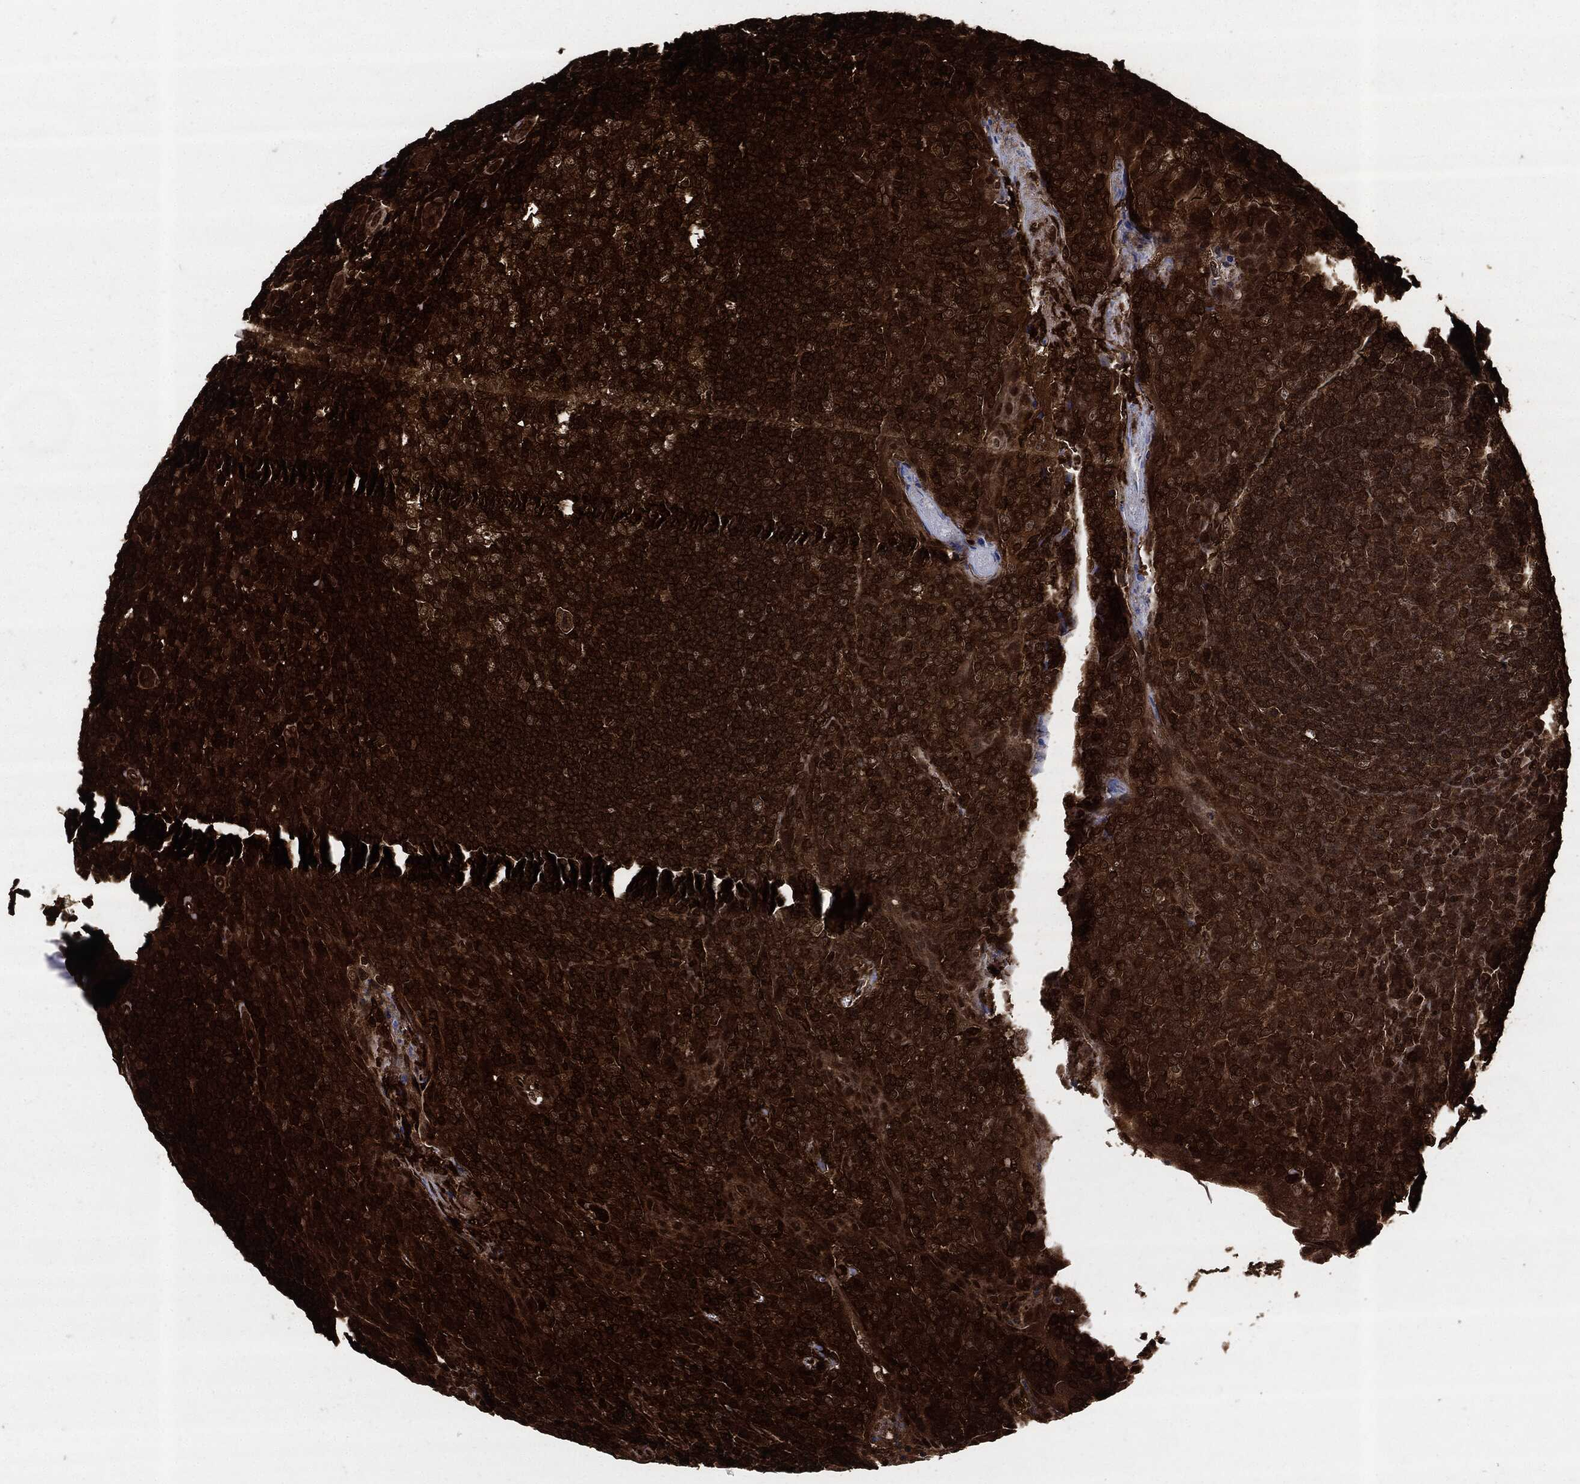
{"staining": {"intensity": "strong", "quantity": ">75%", "location": "cytoplasmic/membranous"}, "tissue": "tonsil", "cell_type": "Germinal center cells", "image_type": "normal", "snomed": [{"axis": "morphology", "description": "Normal tissue, NOS"}, {"axis": "topography", "description": "Tonsil"}], "caption": "The photomicrograph demonstrates staining of unremarkable tonsil, revealing strong cytoplasmic/membranous protein expression (brown color) within germinal center cells.", "gene": "YWHAB", "patient": {"sex": "male", "age": 20}}